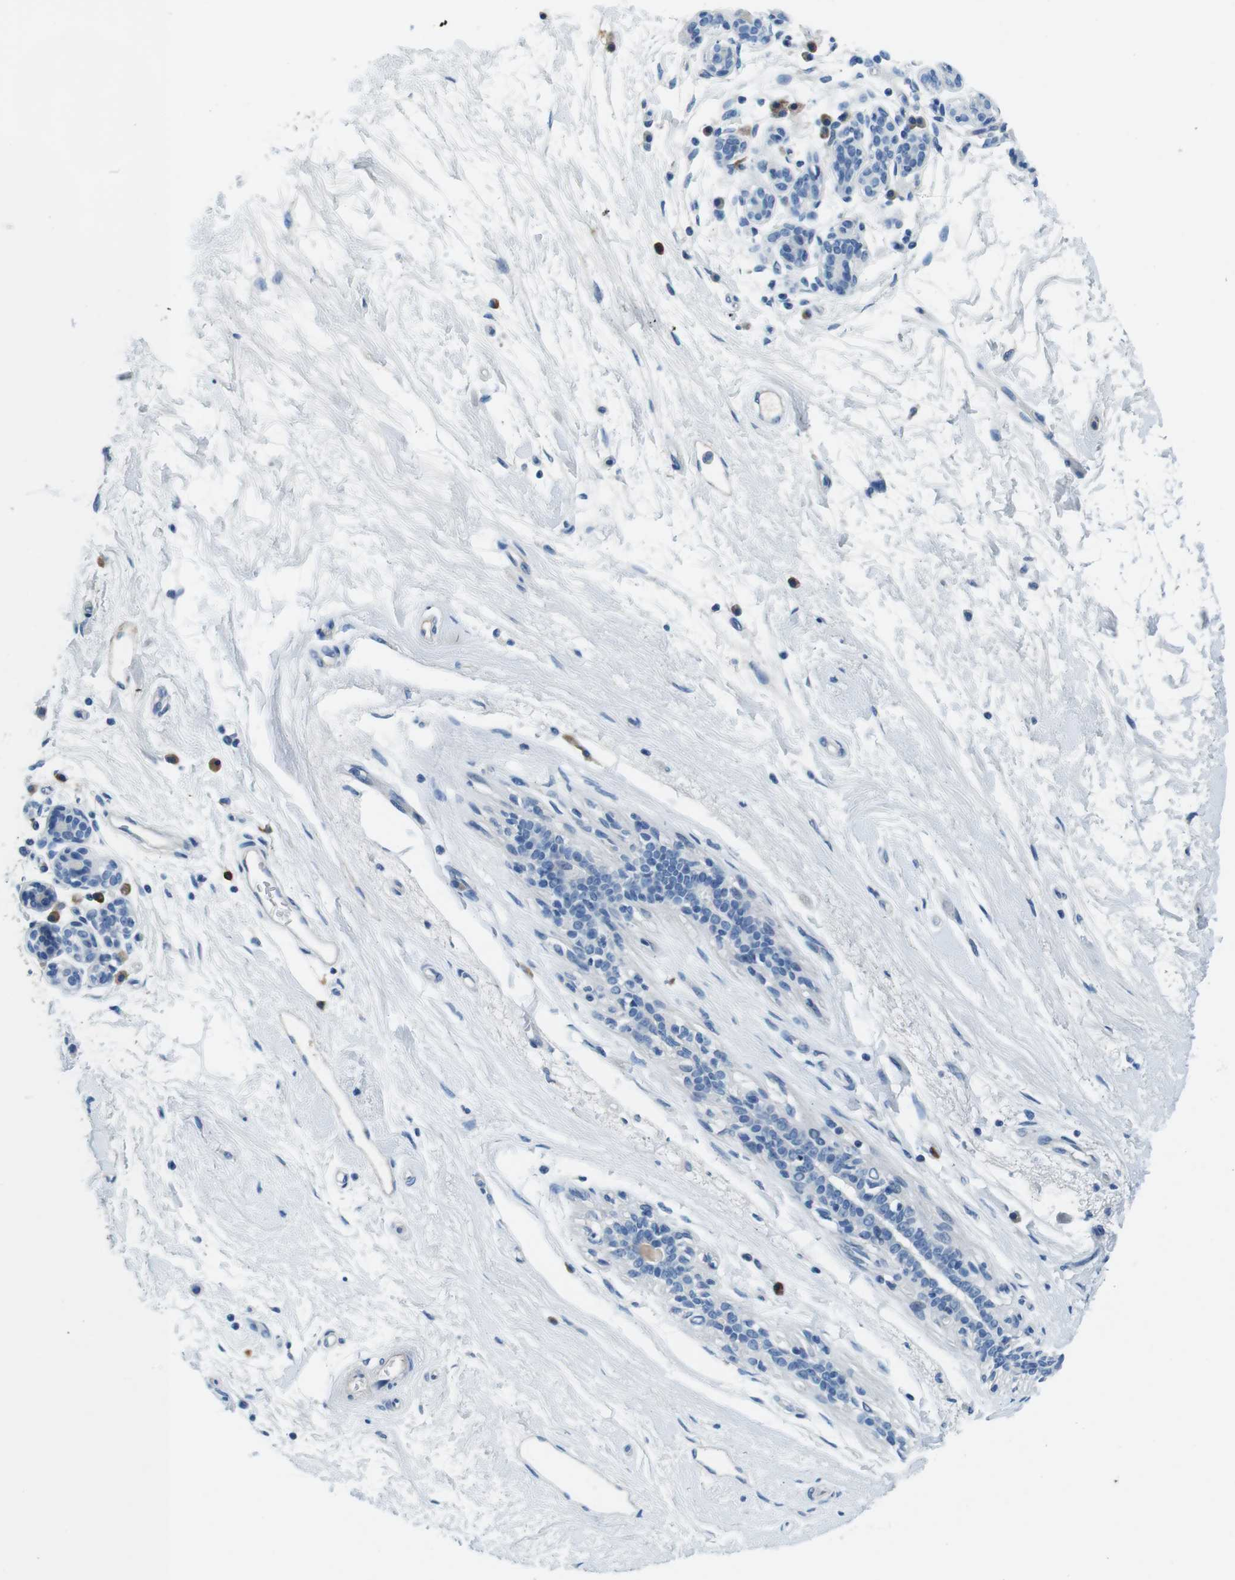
{"staining": {"intensity": "negative", "quantity": "none", "location": "none"}, "tissue": "breast", "cell_type": "Adipocytes", "image_type": "normal", "snomed": [{"axis": "morphology", "description": "Normal tissue, NOS"}, {"axis": "morphology", "description": "Lobular carcinoma"}, {"axis": "topography", "description": "Breast"}], "caption": "Immunohistochemistry of unremarkable human breast shows no positivity in adipocytes. (DAB IHC, high magnification).", "gene": "IGHD", "patient": {"sex": "female", "age": 59}}